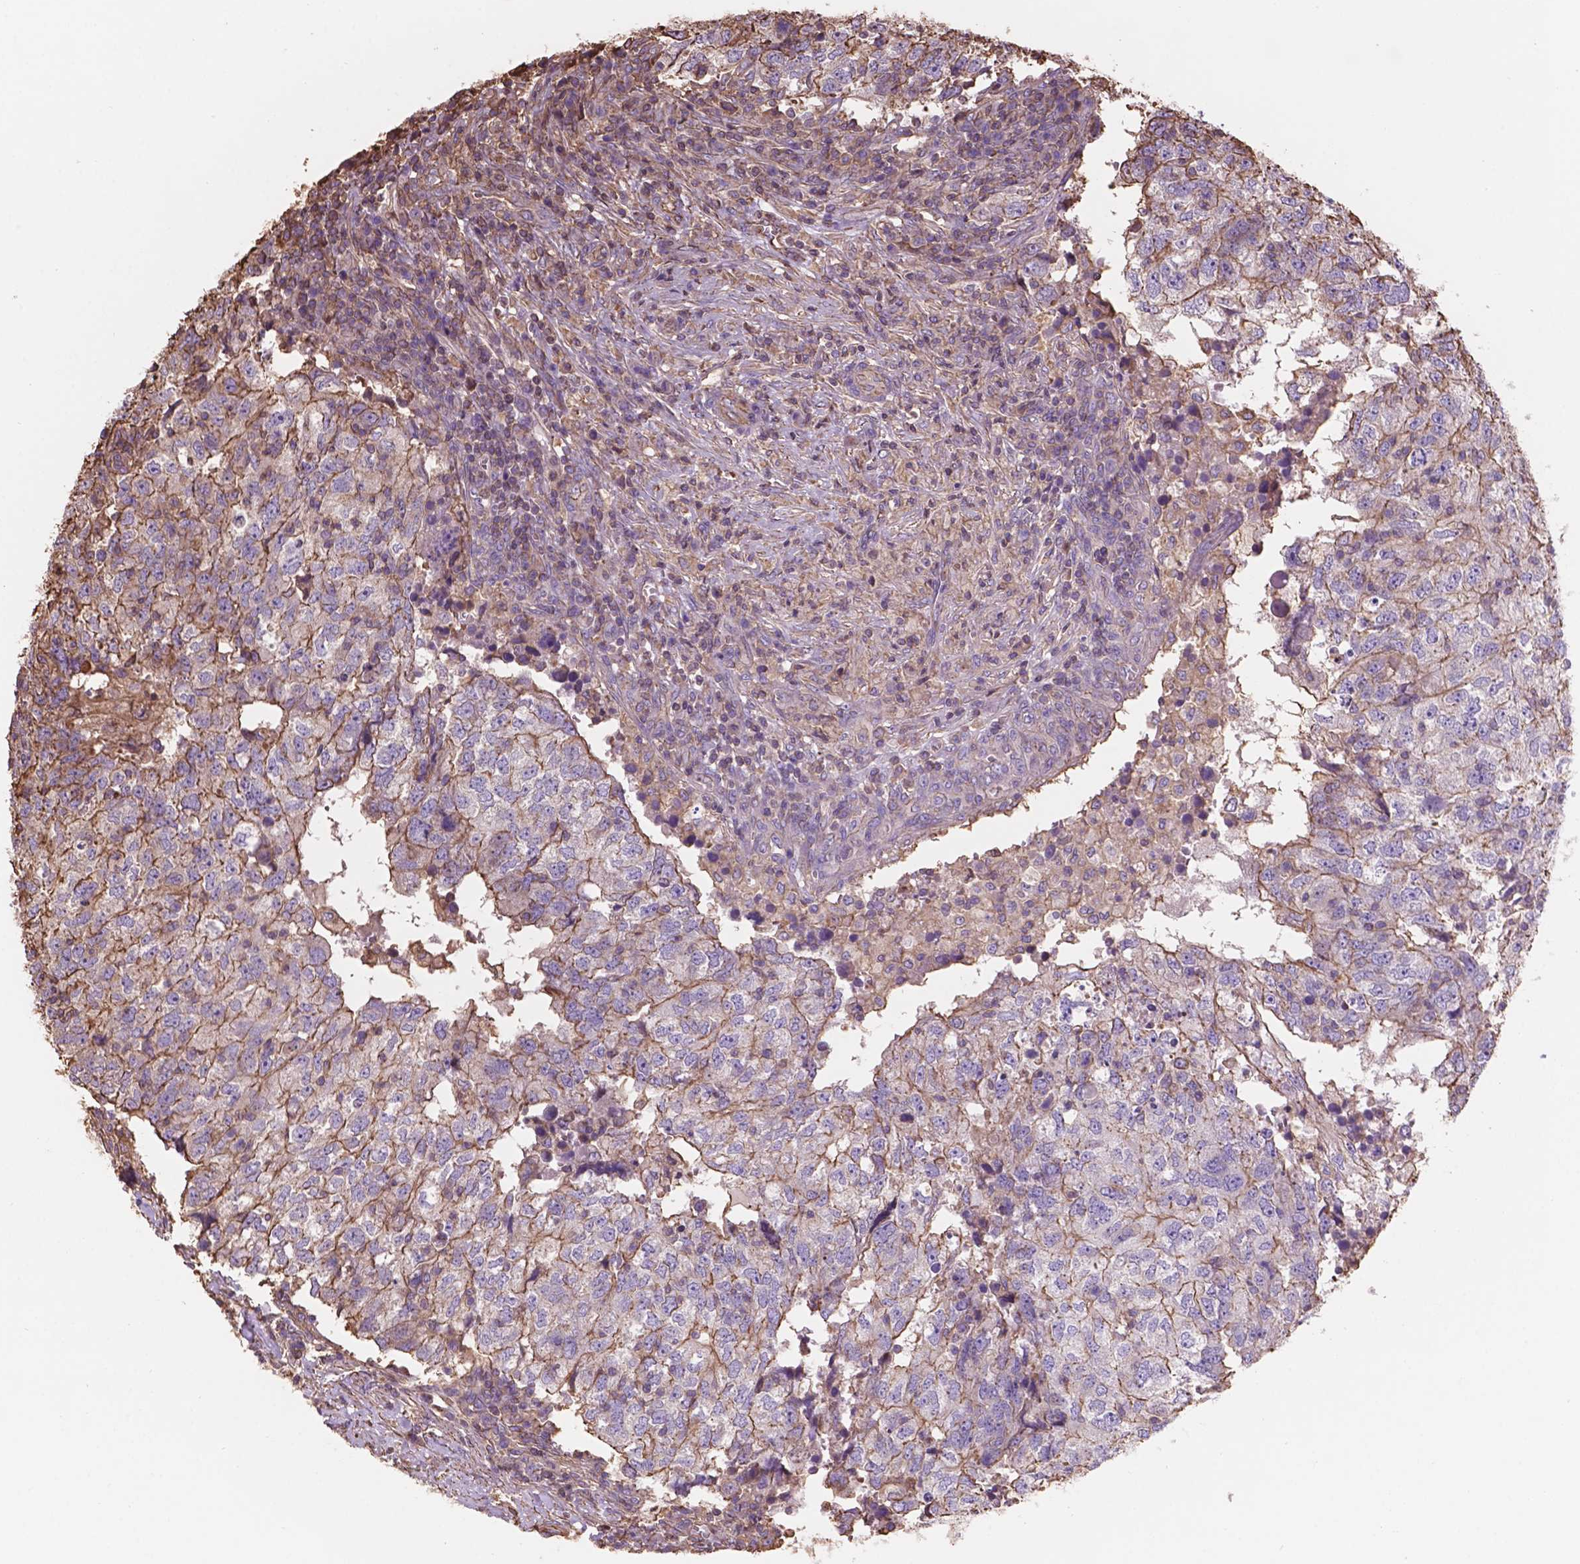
{"staining": {"intensity": "moderate", "quantity": ">75%", "location": "cytoplasmic/membranous"}, "tissue": "breast cancer", "cell_type": "Tumor cells", "image_type": "cancer", "snomed": [{"axis": "morphology", "description": "Duct carcinoma"}, {"axis": "topography", "description": "Breast"}], "caption": "Immunohistochemistry (DAB) staining of breast cancer exhibits moderate cytoplasmic/membranous protein staining in approximately >75% of tumor cells. Using DAB (3,3'-diaminobenzidine) (brown) and hematoxylin (blue) stains, captured at high magnification using brightfield microscopy.", "gene": "NIPA2", "patient": {"sex": "female", "age": 30}}